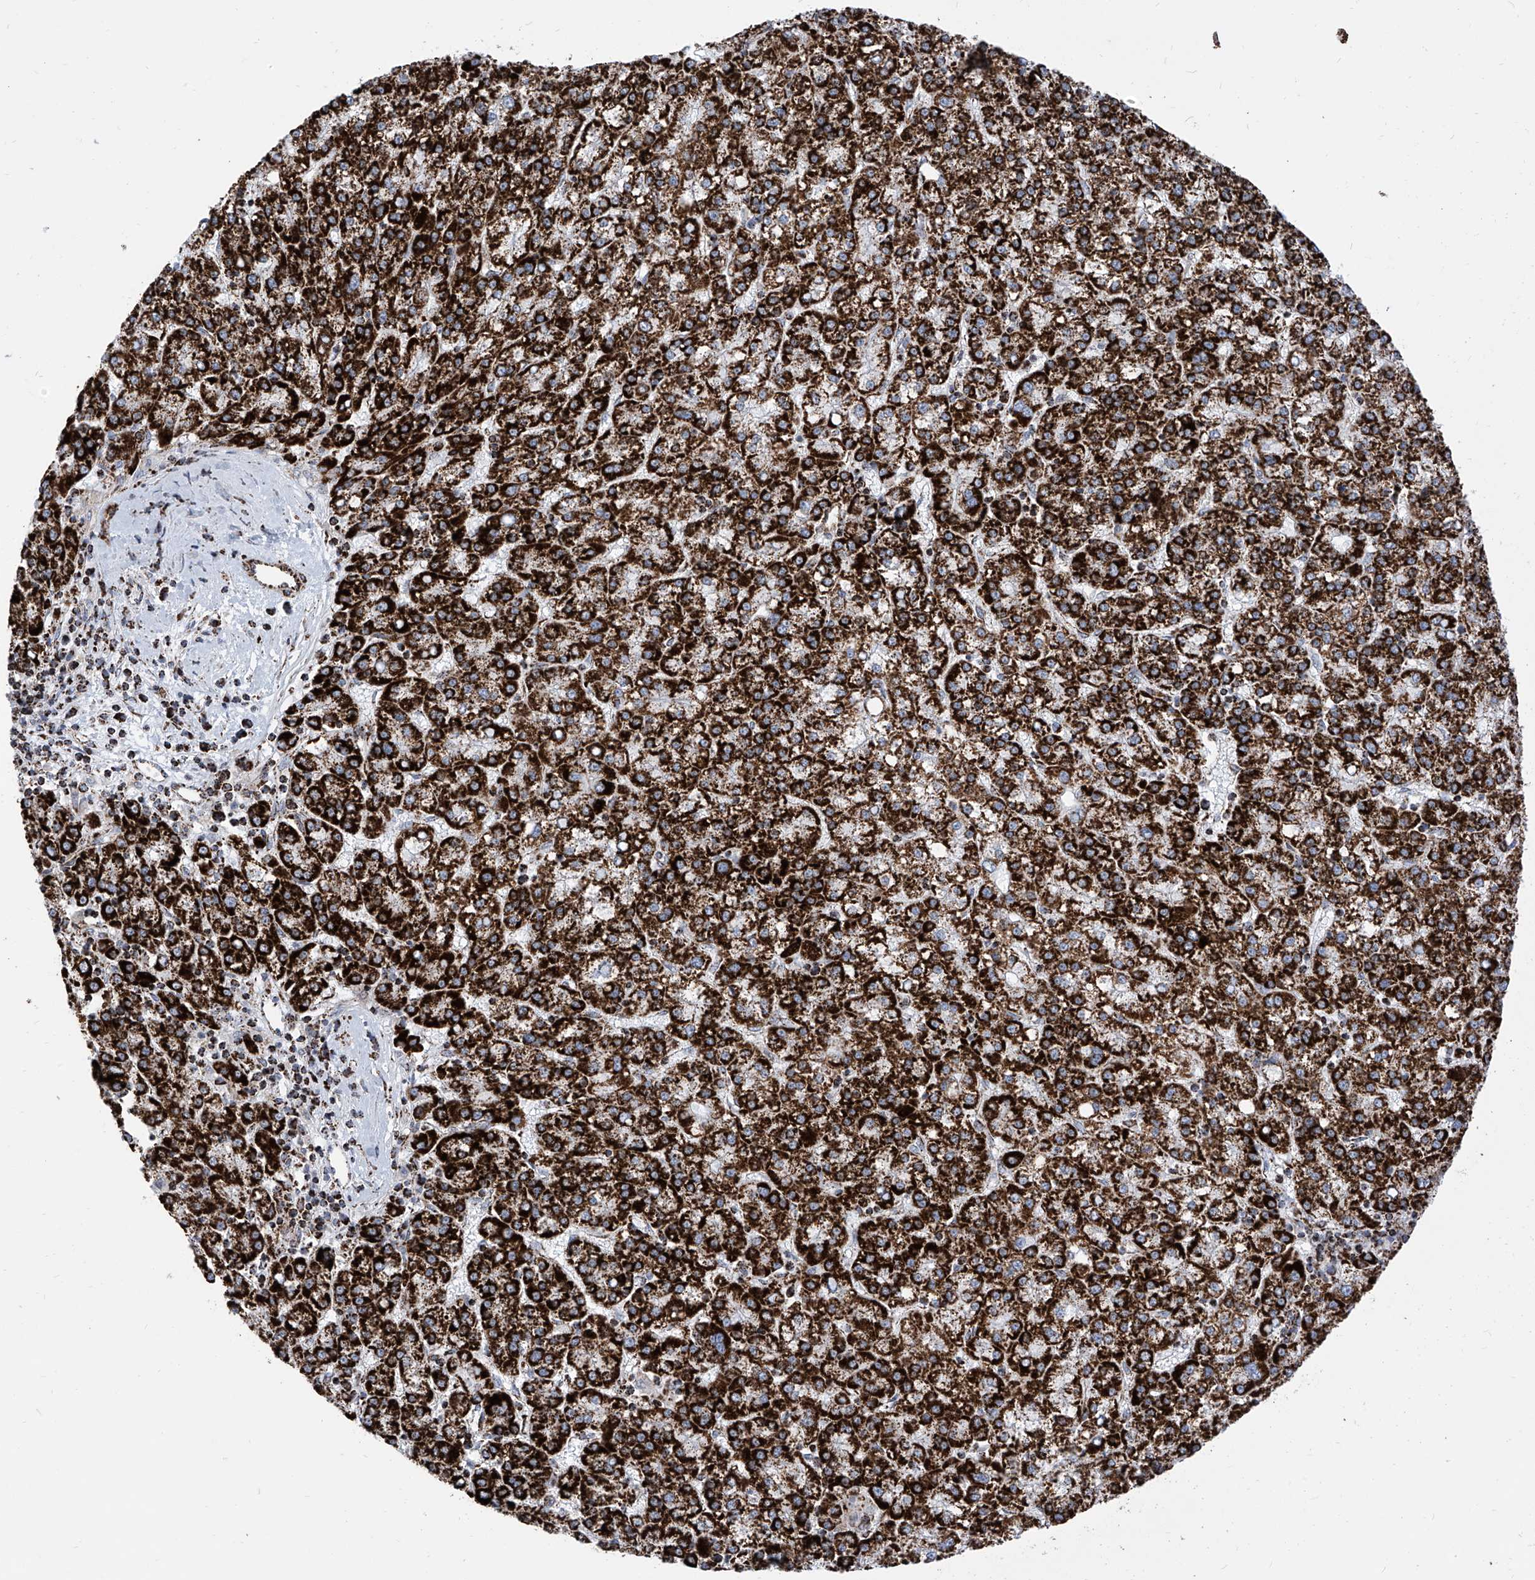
{"staining": {"intensity": "strong", "quantity": ">75%", "location": "cytoplasmic/membranous"}, "tissue": "liver cancer", "cell_type": "Tumor cells", "image_type": "cancer", "snomed": [{"axis": "morphology", "description": "Carcinoma, Hepatocellular, NOS"}, {"axis": "topography", "description": "Liver"}], "caption": "IHC of human hepatocellular carcinoma (liver) exhibits high levels of strong cytoplasmic/membranous positivity in about >75% of tumor cells.", "gene": "COX5B", "patient": {"sex": "female", "age": 58}}